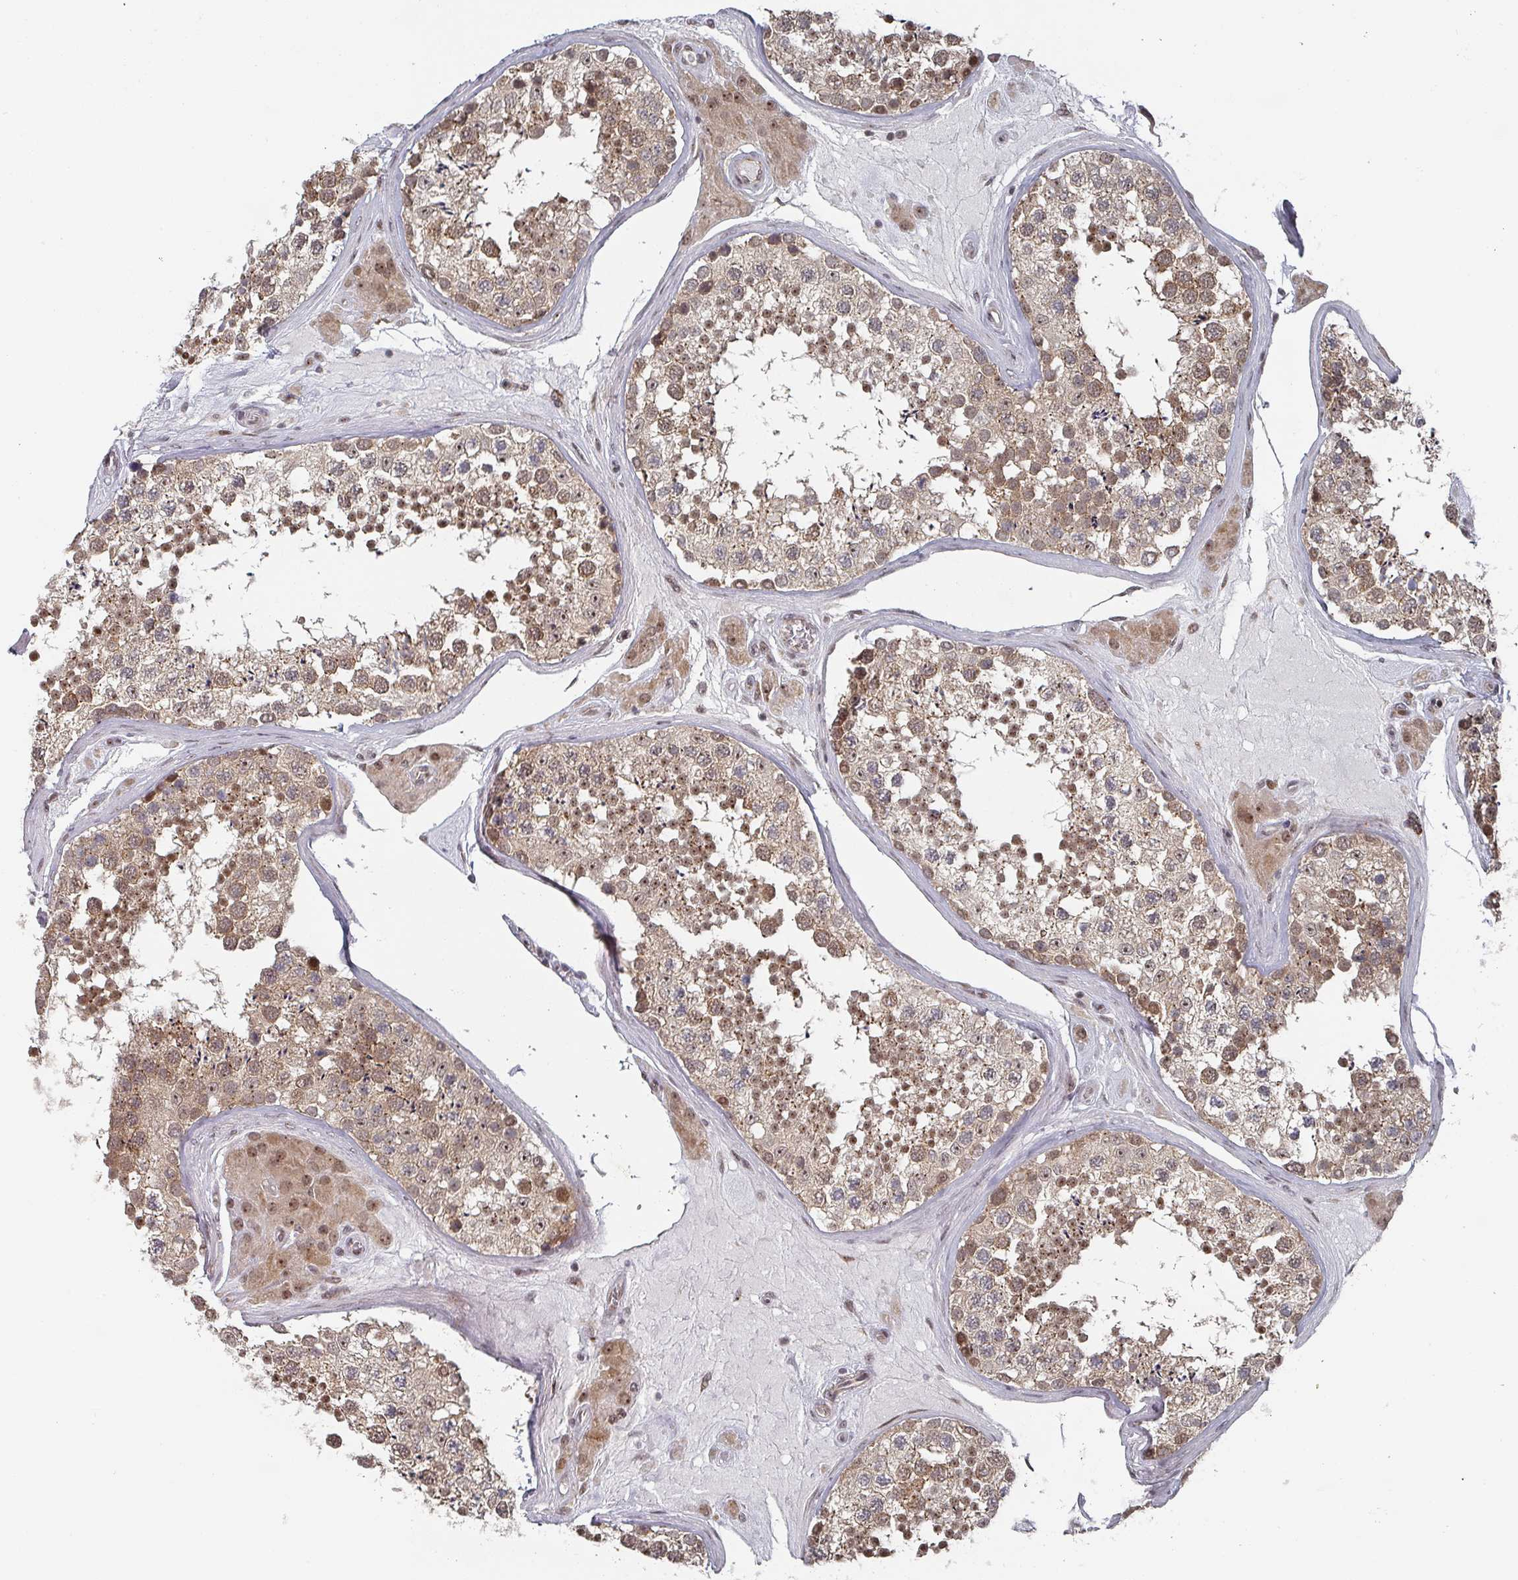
{"staining": {"intensity": "moderate", "quantity": ">75%", "location": "cytoplasmic/membranous"}, "tissue": "testis", "cell_type": "Cells in seminiferous ducts", "image_type": "normal", "snomed": [{"axis": "morphology", "description": "Normal tissue, NOS"}, {"axis": "topography", "description": "Testis"}], "caption": "Human testis stained with a protein marker exhibits moderate staining in cells in seminiferous ducts.", "gene": "KIF1C", "patient": {"sex": "male", "age": 46}}